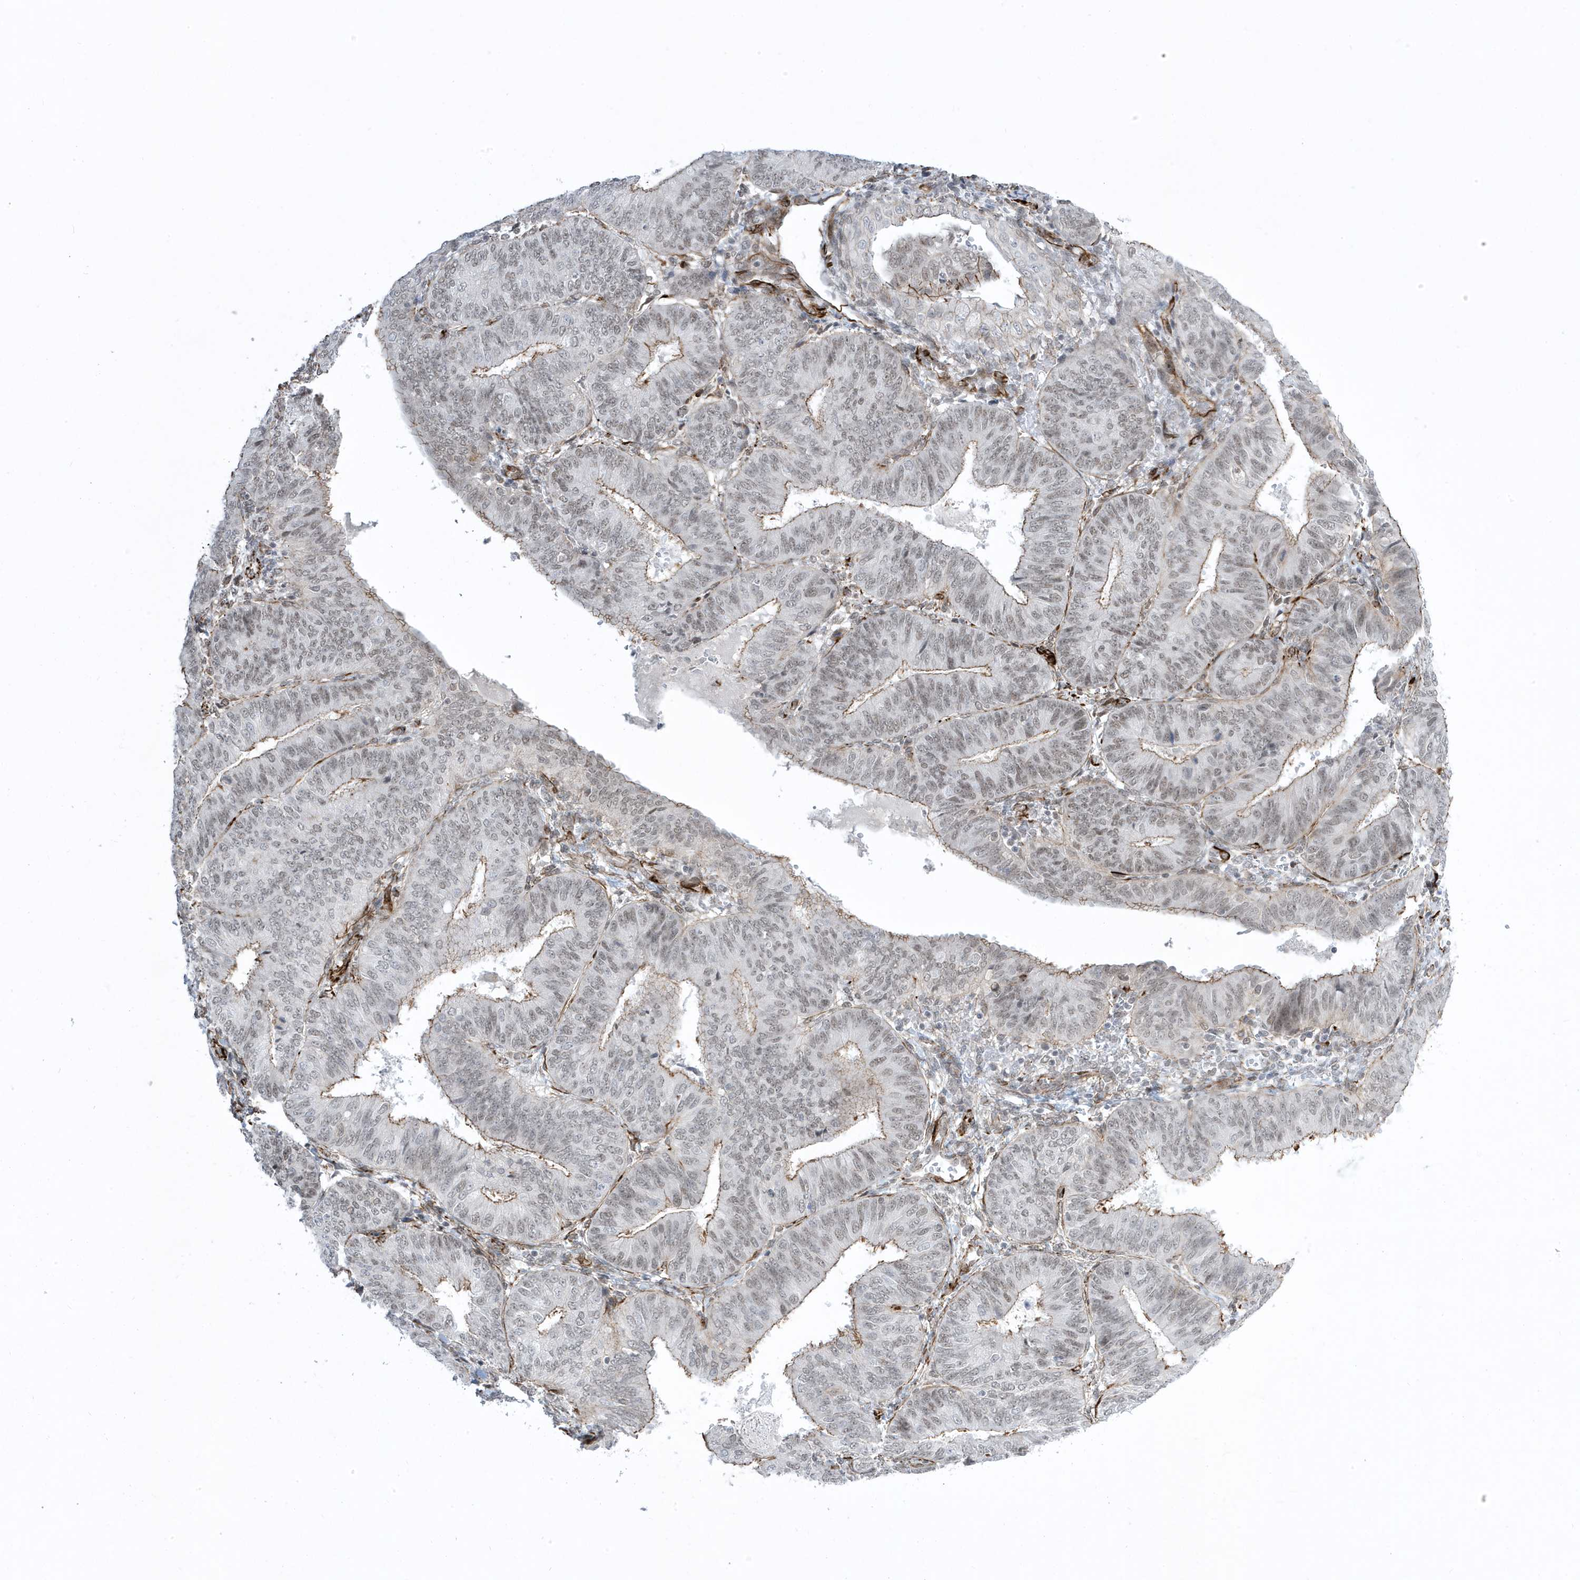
{"staining": {"intensity": "moderate", "quantity": ">75%", "location": "nuclear"}, "tissue": "endometrial cancer", "cell_type": "Tumor cells", "image_type": "cancer", "snomed": [{"axis": "morphology", "description": "Adenocarcinoma, NOS"}, {"axis": "topography", "description": "Endometrium"}], "caption": "About >75% of tumor cells in endometrial cancer display moderate nuclear protein staining as visualized by brown immunohistochemical staining.", "gene": "ADAMTSL3", "patient": {"sex": "female", "age": 58}}